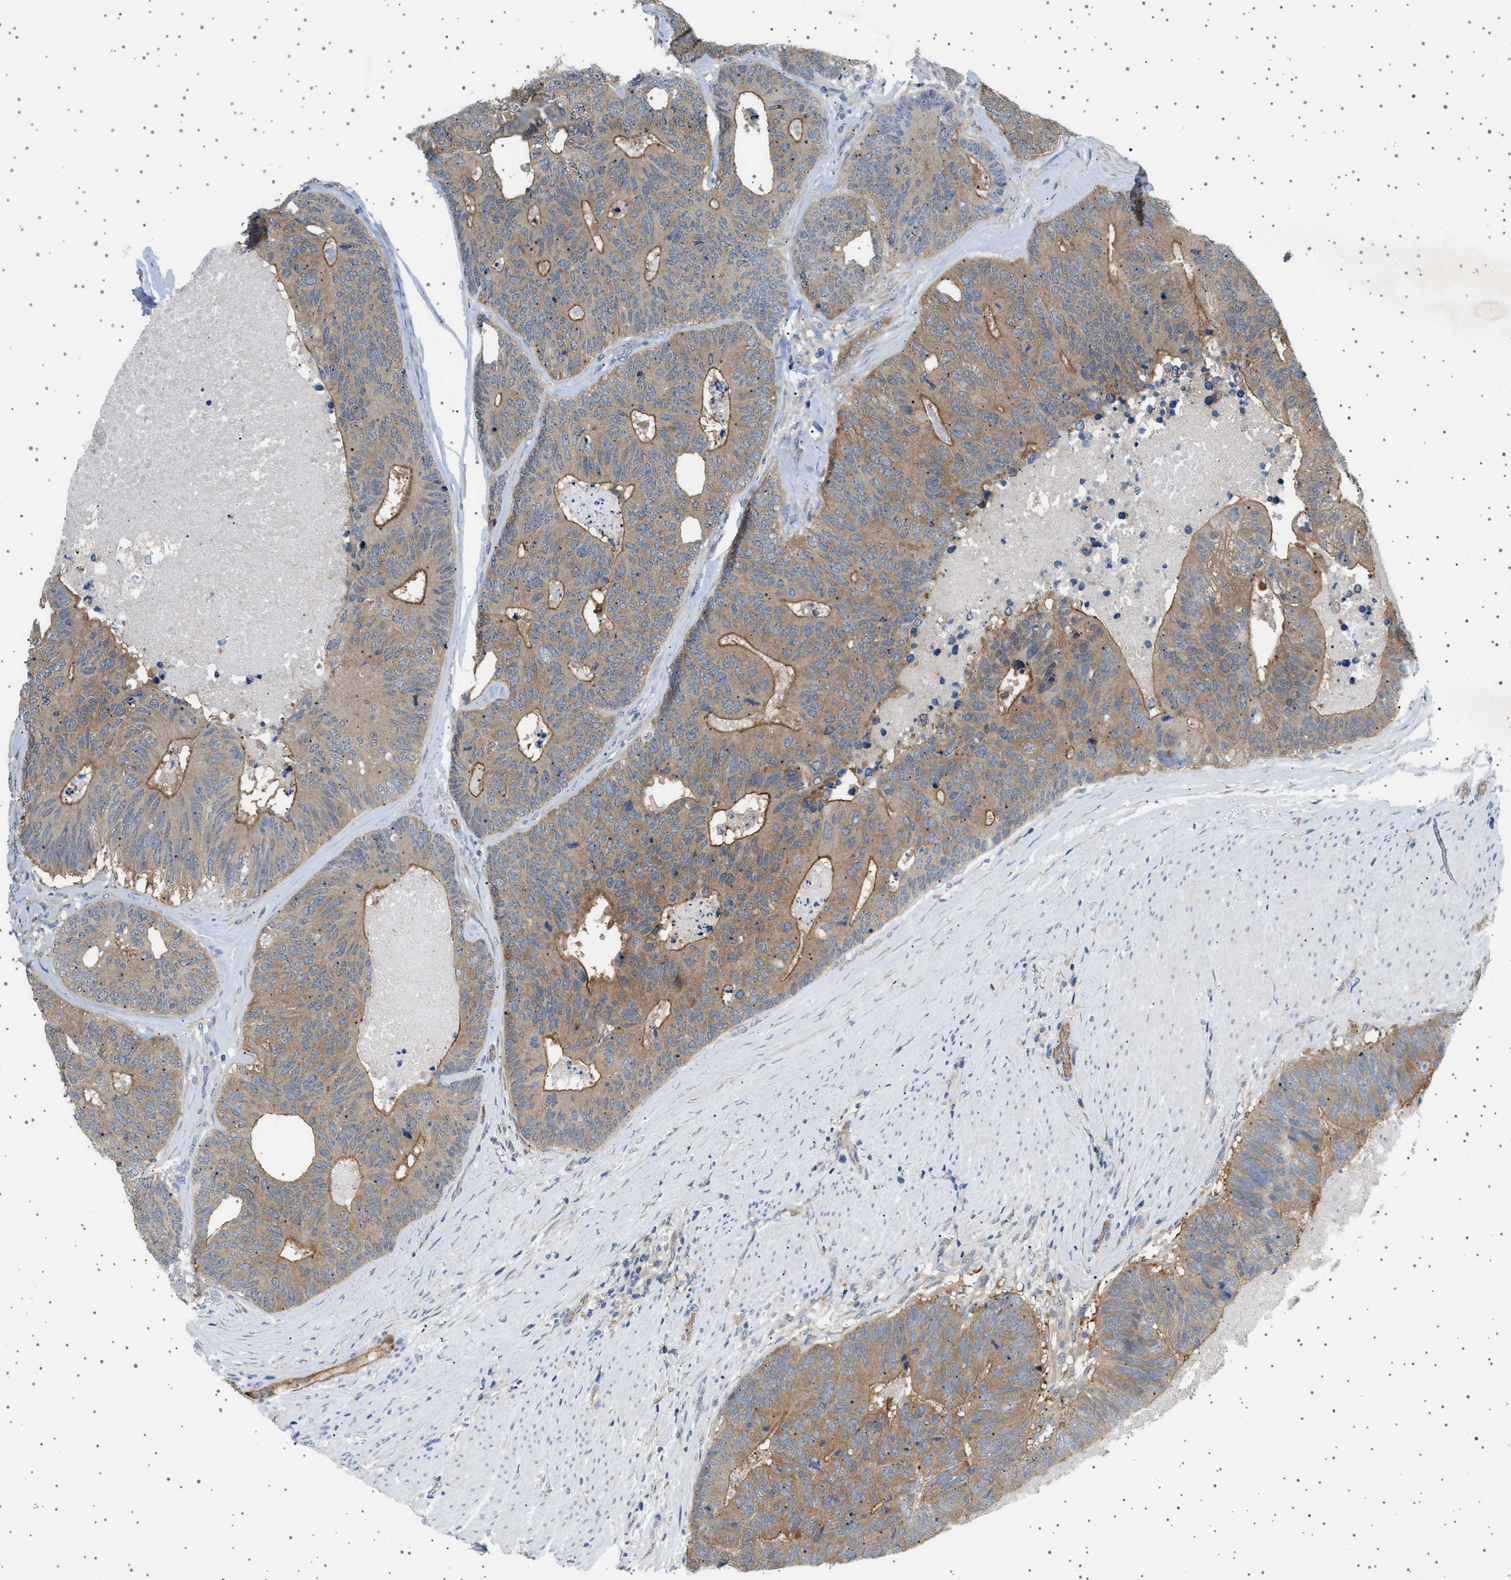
{"staining": {"intensity": "moderate", "quantity": ">75%", "location": "cytoplasmic/membranous"}, "tissue": "colorectal cancer", "cell_type": "Tumor cells", "image_type": "cancer", "snomed": [{"axis": "morphology", "description": "Adenocarcinoma, NOS"}, {"axis": "topography", "description": "Colon"}], "caption": "A high-resolution photomicrograph shows immunohistochemistry staining of colorectal adenocarcinoma, which demonstrates moderate cytoplasmic/membranous expression in approximately >75% of tumor cells. (IHC, brightfield microscopy, high magnification).", "gene": "PLPP6", "patient": {"sex": "female", "age": 67}}